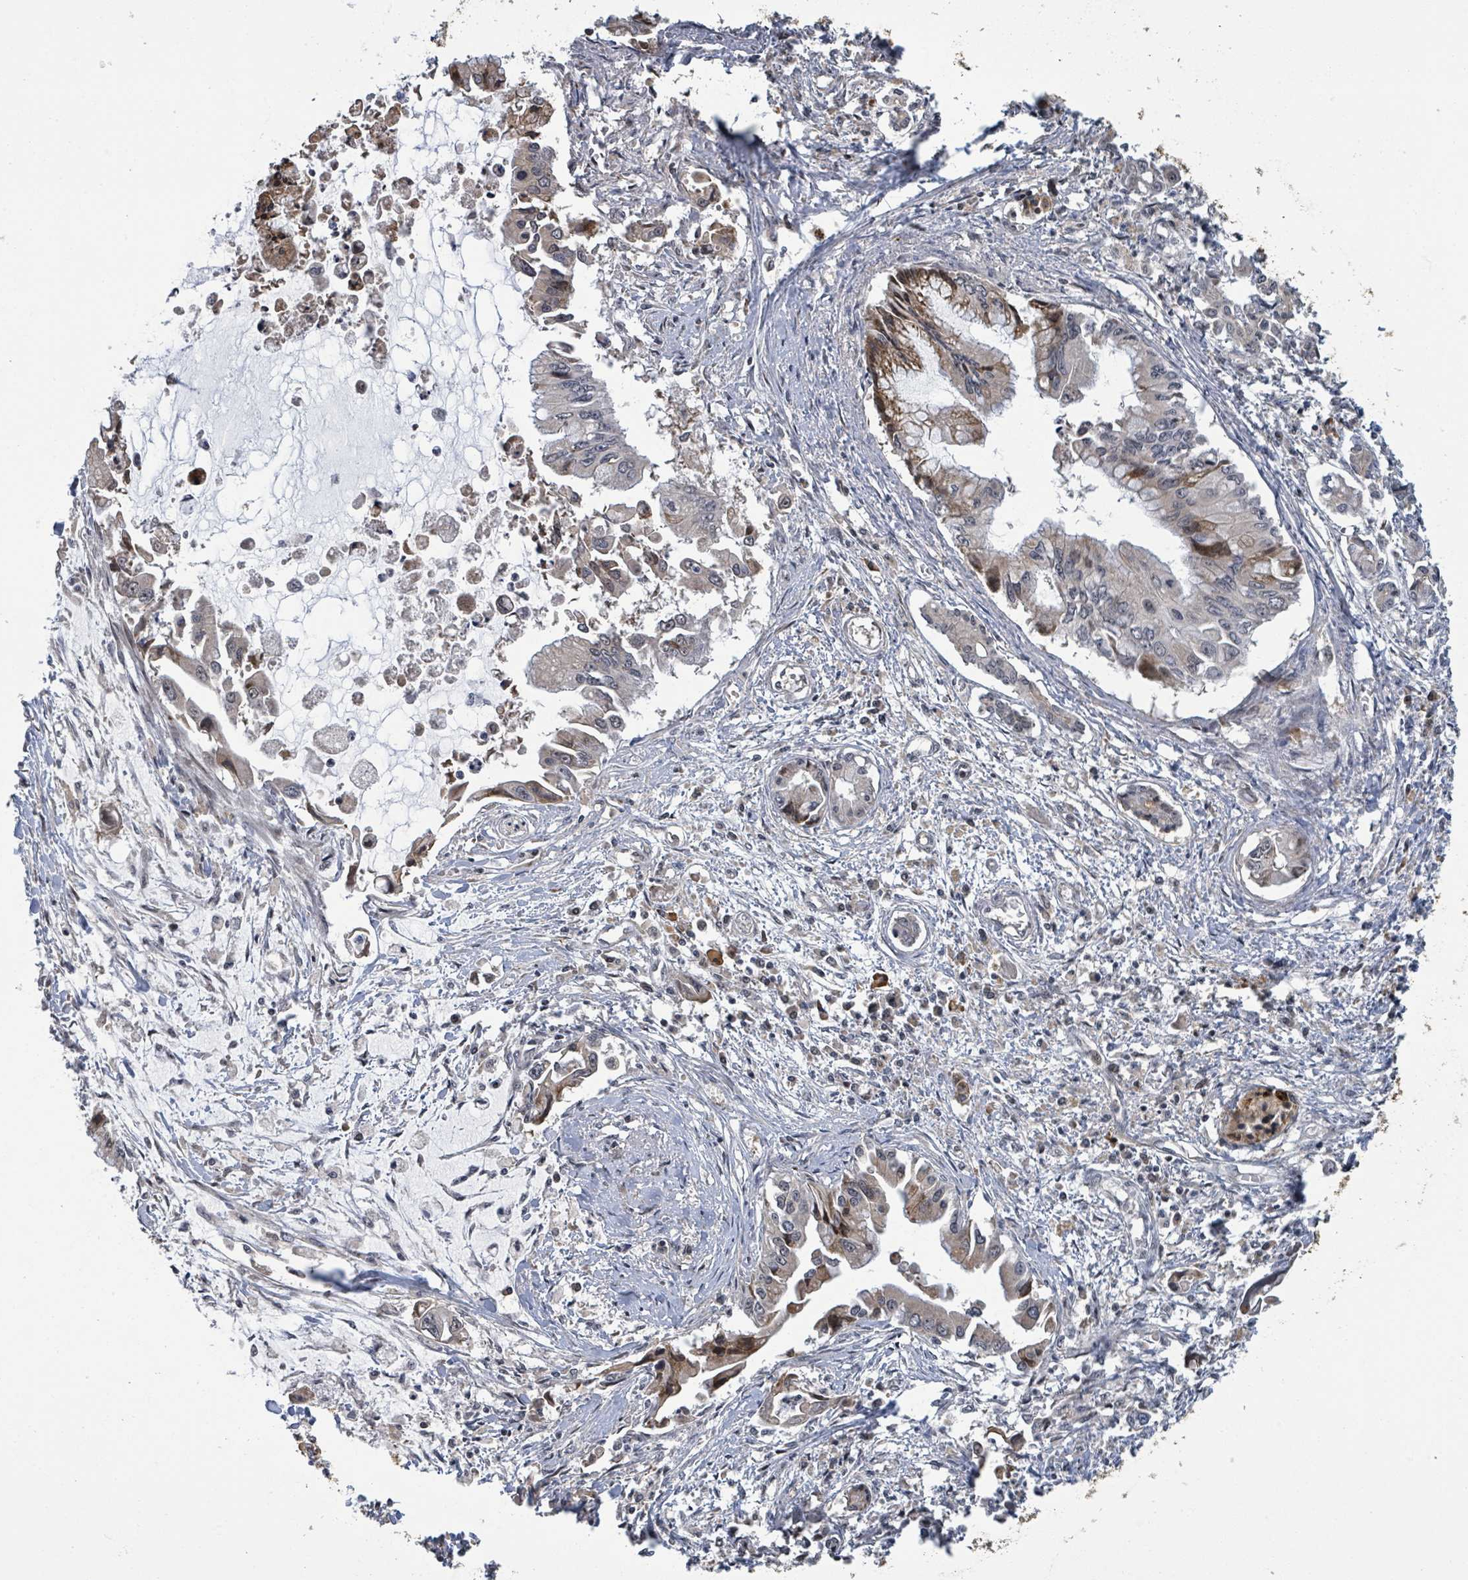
{"staining": {"intensity": "strong", "quantity": "<25%", "location": "cytoplasmic/membranous,nuclear"}, "tissue": "pancreatic cancer", "cell_type": "Tumor cells", "image_type": "cancer", "snomed": [{"axis": "morphology", "description": "Adenocarcinoma, NOS"}, {"axis": "topography", "description": "Pancreas"}], "caption": "A brown stain shows strong cytoplasmic/membranous and nuclear expression of a protein in human pancreatic cancer (adenocarcinoma) tumor cells.", "gene": "ZBTB14", "patient": {"sex": "male", "age": 84}}